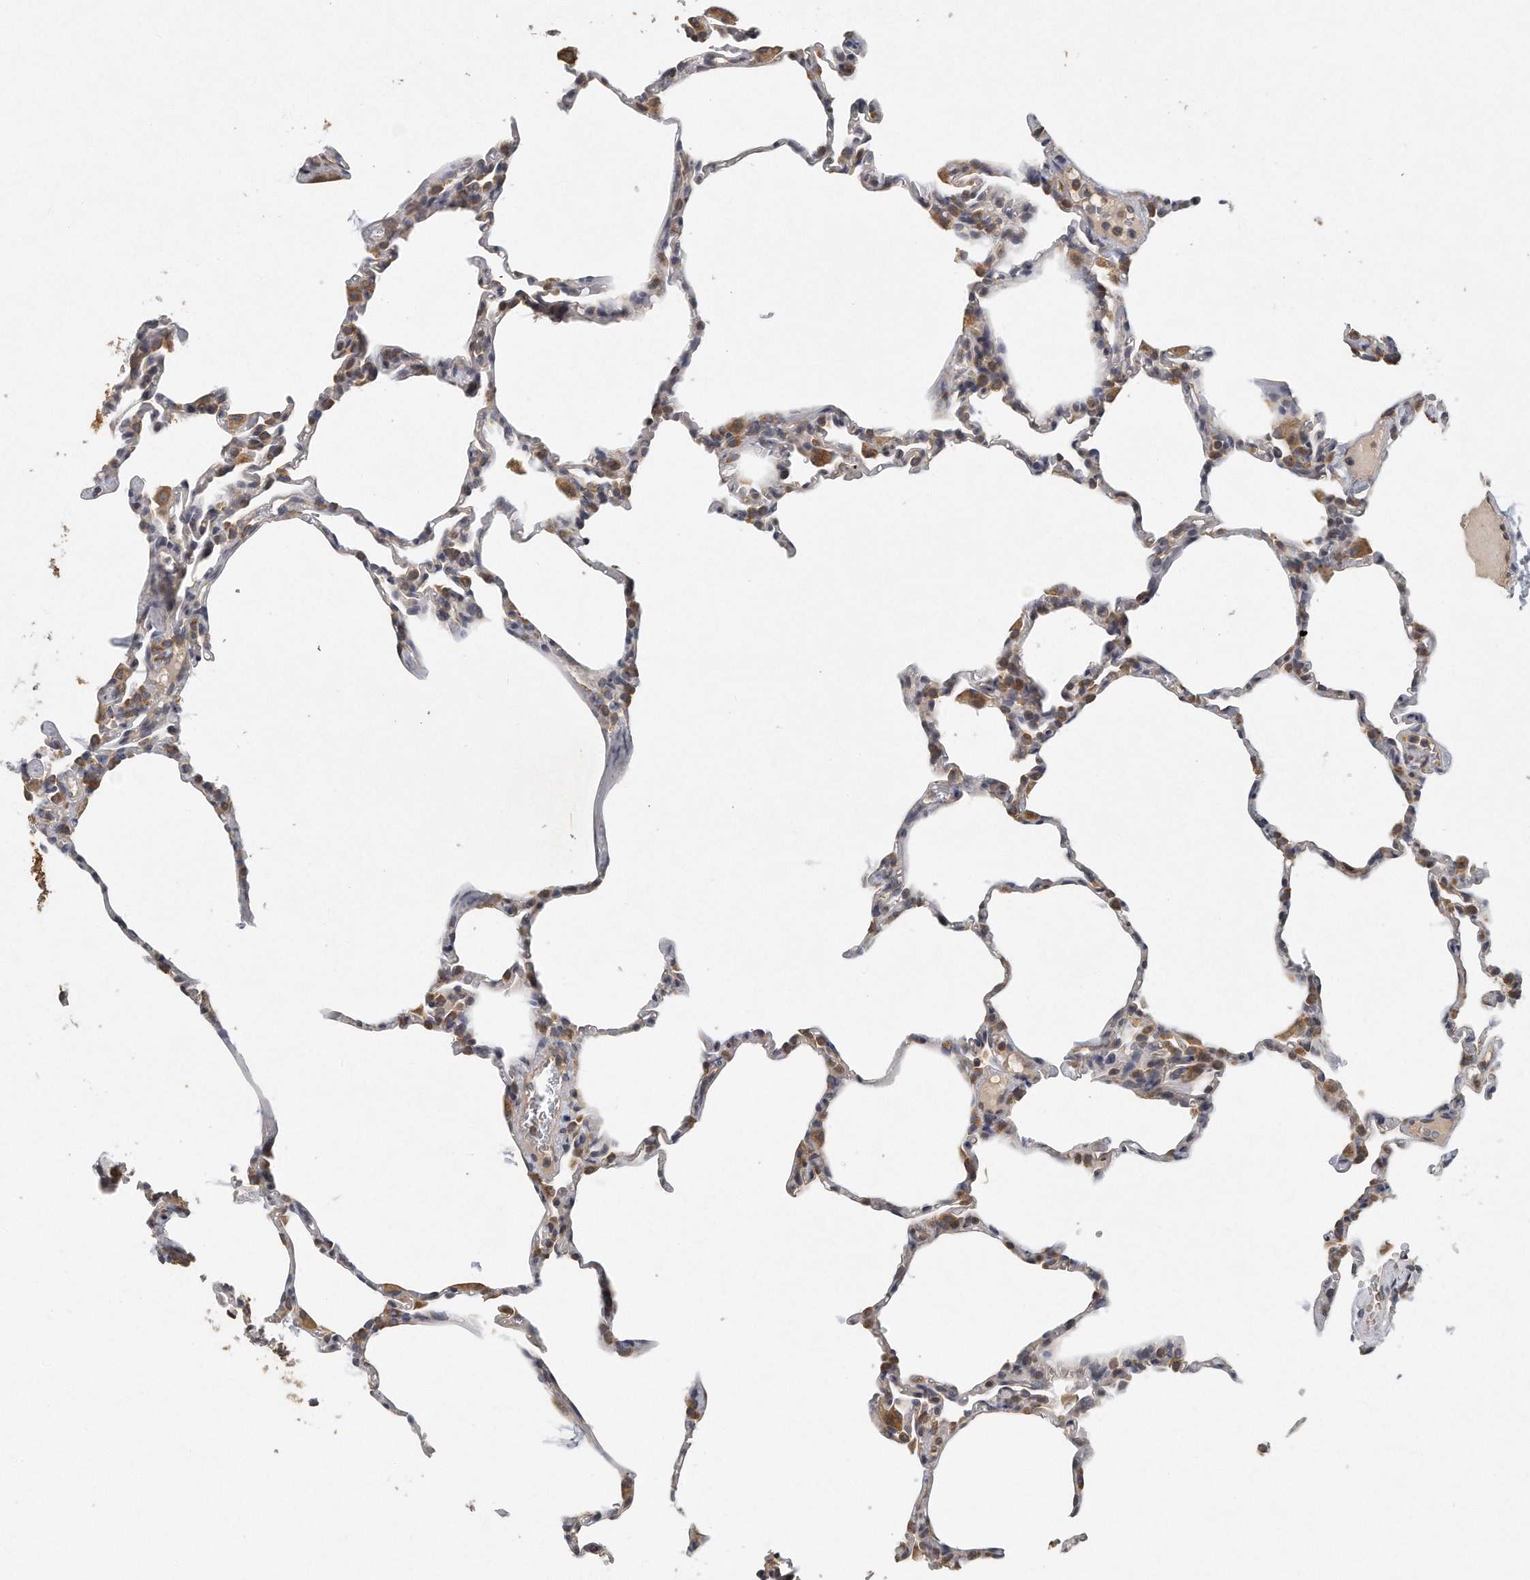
{"staining": {"intensity": "moderate", "quantity": "<25%", "location": "cytoplasmic/membranous"}, "tissue": "lung", "cell_type": "Alveolar cells", "image_type": "normal", "snomed": [{"axis": "morphology", "description": "Normal tissue, NOS"}, {"axis": "topography", "description": "Lung"}], "caption": "The histopathology image demonstrates a brown stain indicating the presence of a protein in the cytoplasmic/membranous of alveolar cells in lung. Nuclei are stained in blue.", "gene": "EIF3I", "patient": {"sex": "male", "age": 20}}